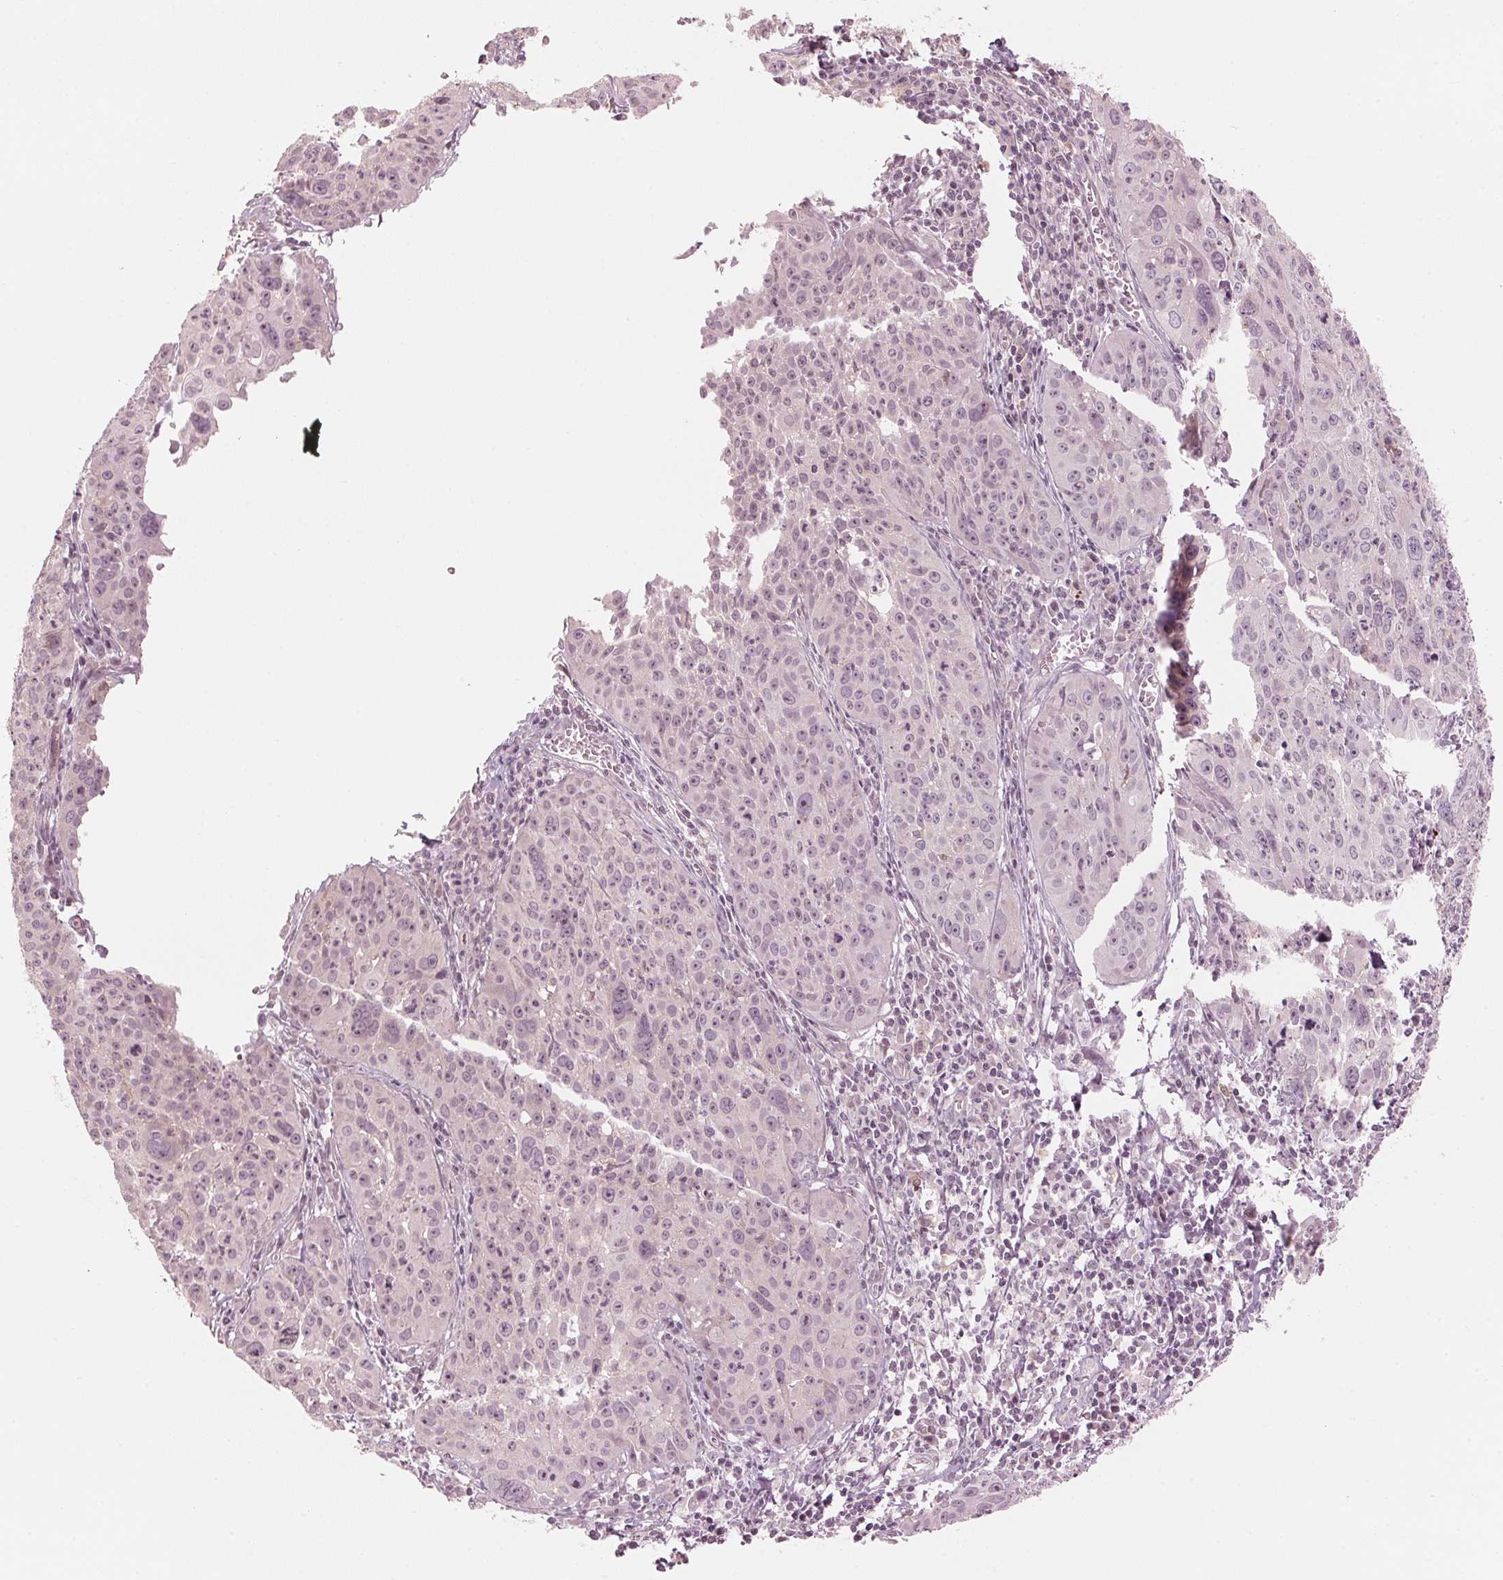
{"staining": {"intensity": "negative", "quantity": "none", "location": "none"}, "tissue": "cervical cancer", "cell_type": "Tumor cells", "image_type": "cancer", "snomed": [{"axis": "morphology", "description": "Squamous cell carcinoma, NOS"}, {"axis": "topography", "description": "Cervix"}], "caption": "Human cervical cancer stained for a protein using immunohistochemistry (IHC) reveals no expression in tumor cells.", "gene": "TMED6", "patient": {"sex": "female", "age": 31}}